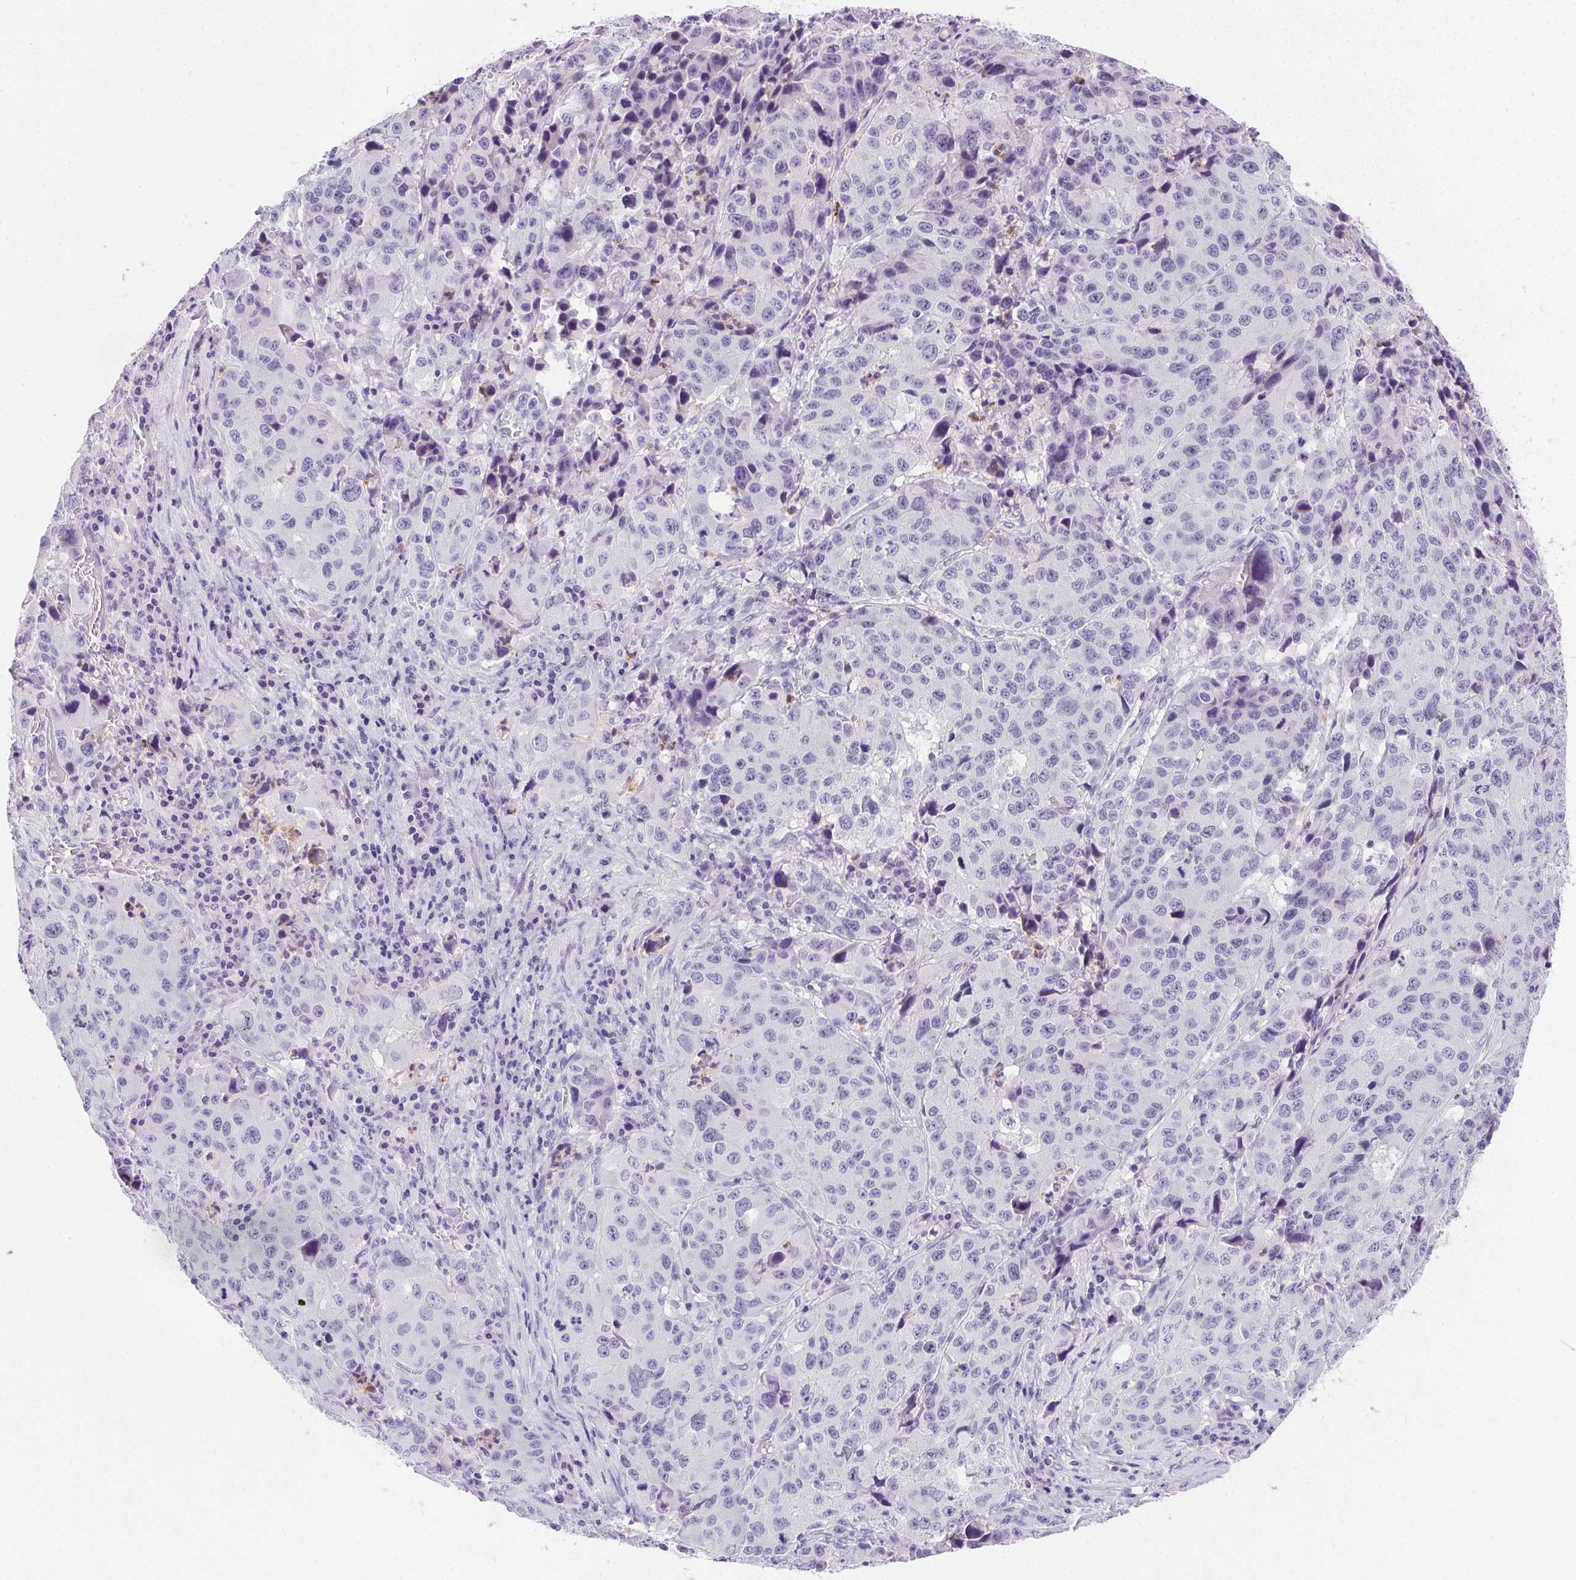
{"staining": {"intensity": "negative", "quantity": "none", "location": "none"}, "tissue": "stomach cancer", "cell_type": "Tumor cells", "image_type": "cancer", "snomed": [{"axis": "morphology", "description": "Adenocarcinoma, NOS"}, {"axis": "topography", "description": "Stomach"}], "caption": "IHC of stomach cancer exhibits no positivity in tumor cells.", "gene": "SSTR4", "patient": {"sex": "male", "age": 71}}